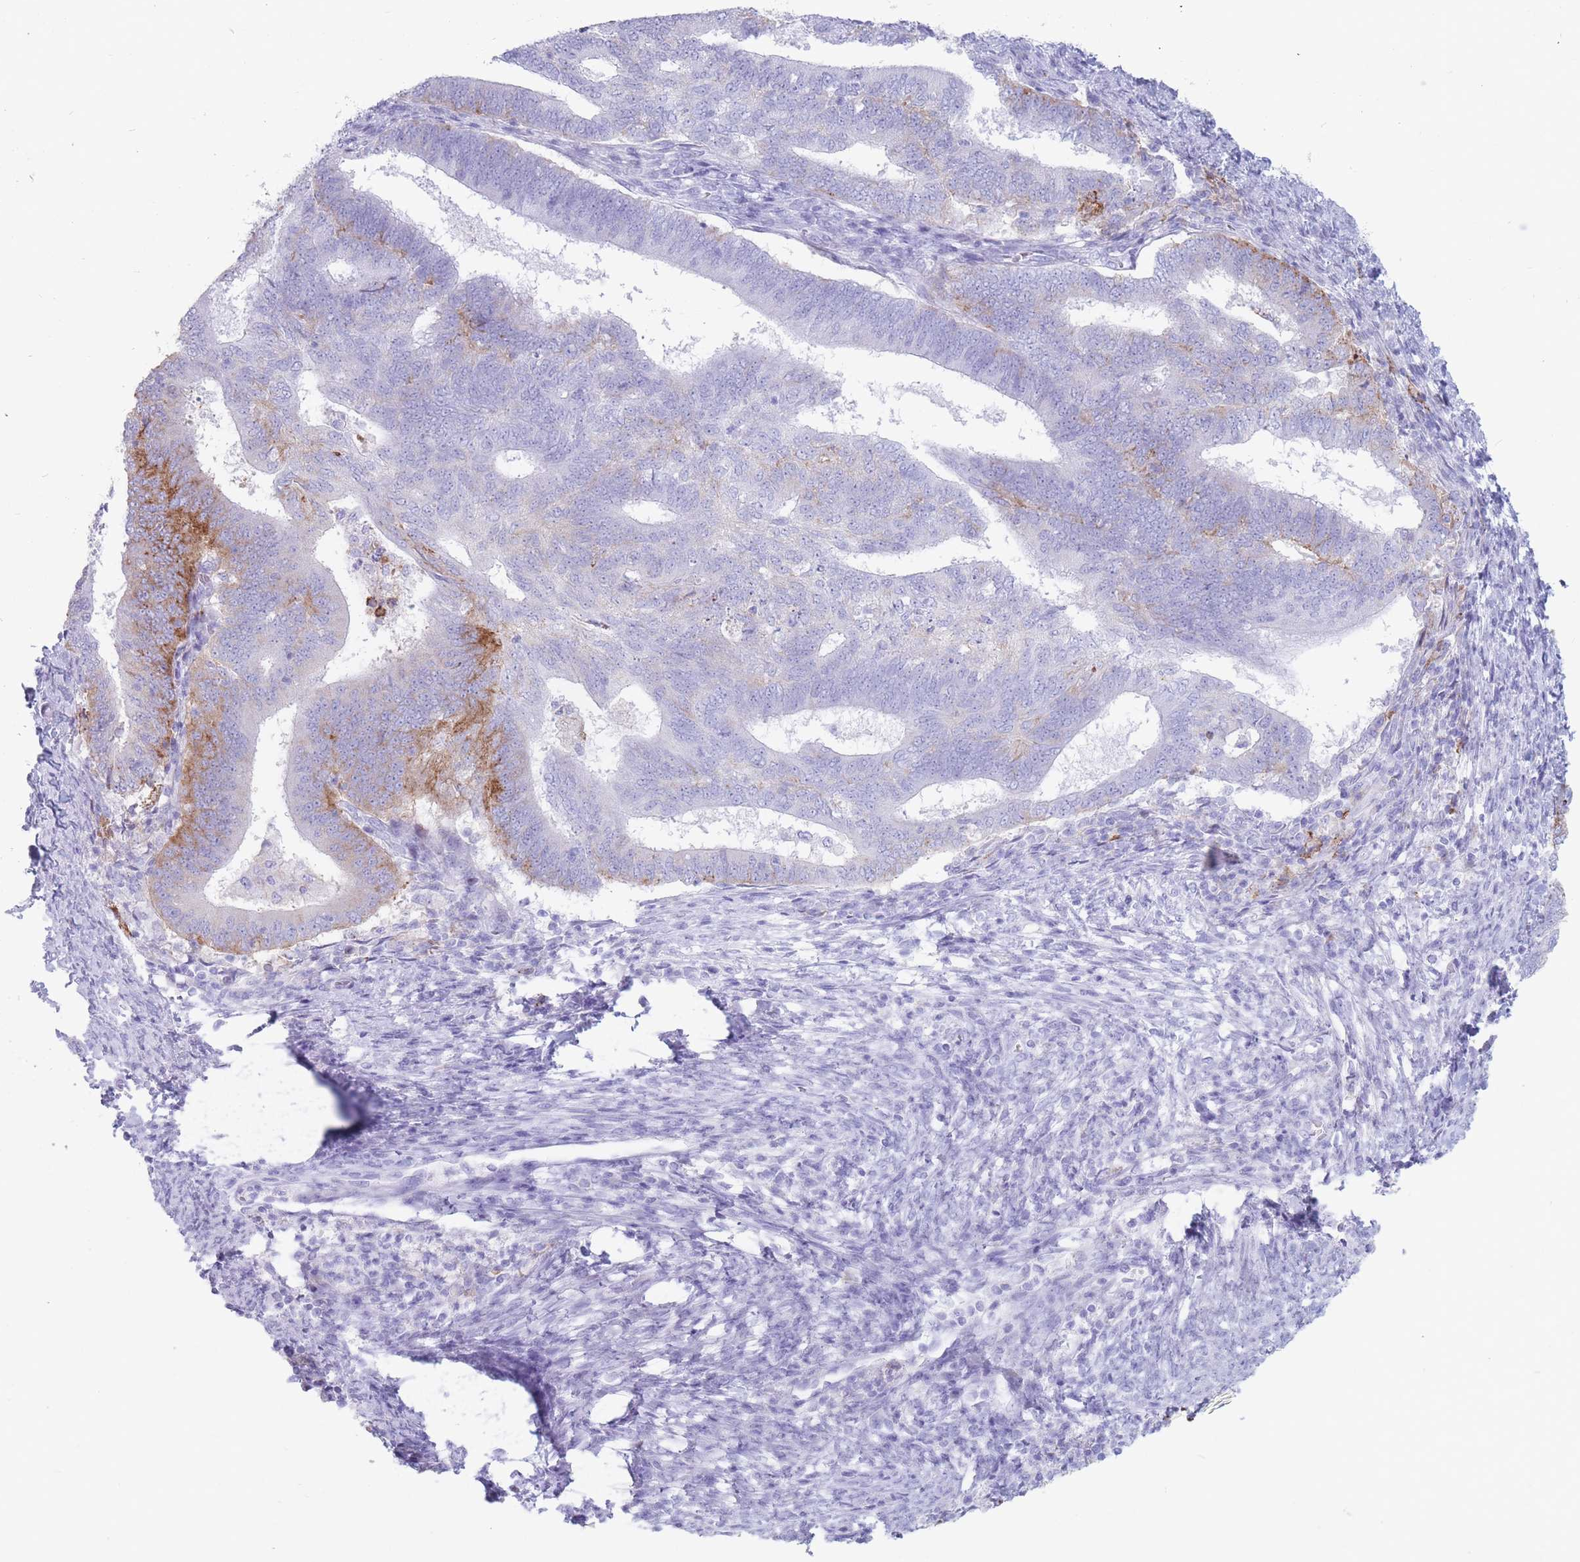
{"staining": {"intensity": "moderate", "quantity": "<25%", "location": "cytoplasmic/membranous"}, "tissue": "endometrial cancer", "cell_type": "Tumor cells", "image_type": "cancer", "snomed": [{"axis": "morphology", "description": "Adenocarcinoma, NOS"}, {"axis": "topography", "description": "Endometrium"}], "caption": "Endometrial cancer (adenocarcinoma) stained for a protein reveals moderate cytoplasmic/membranous positivity in tumor cells. (brown staining indicates protein expression, while blue staining denotes nuclei).", "gene": "ST3GAL5", "patient": {"sex": "female", "age": 70}}